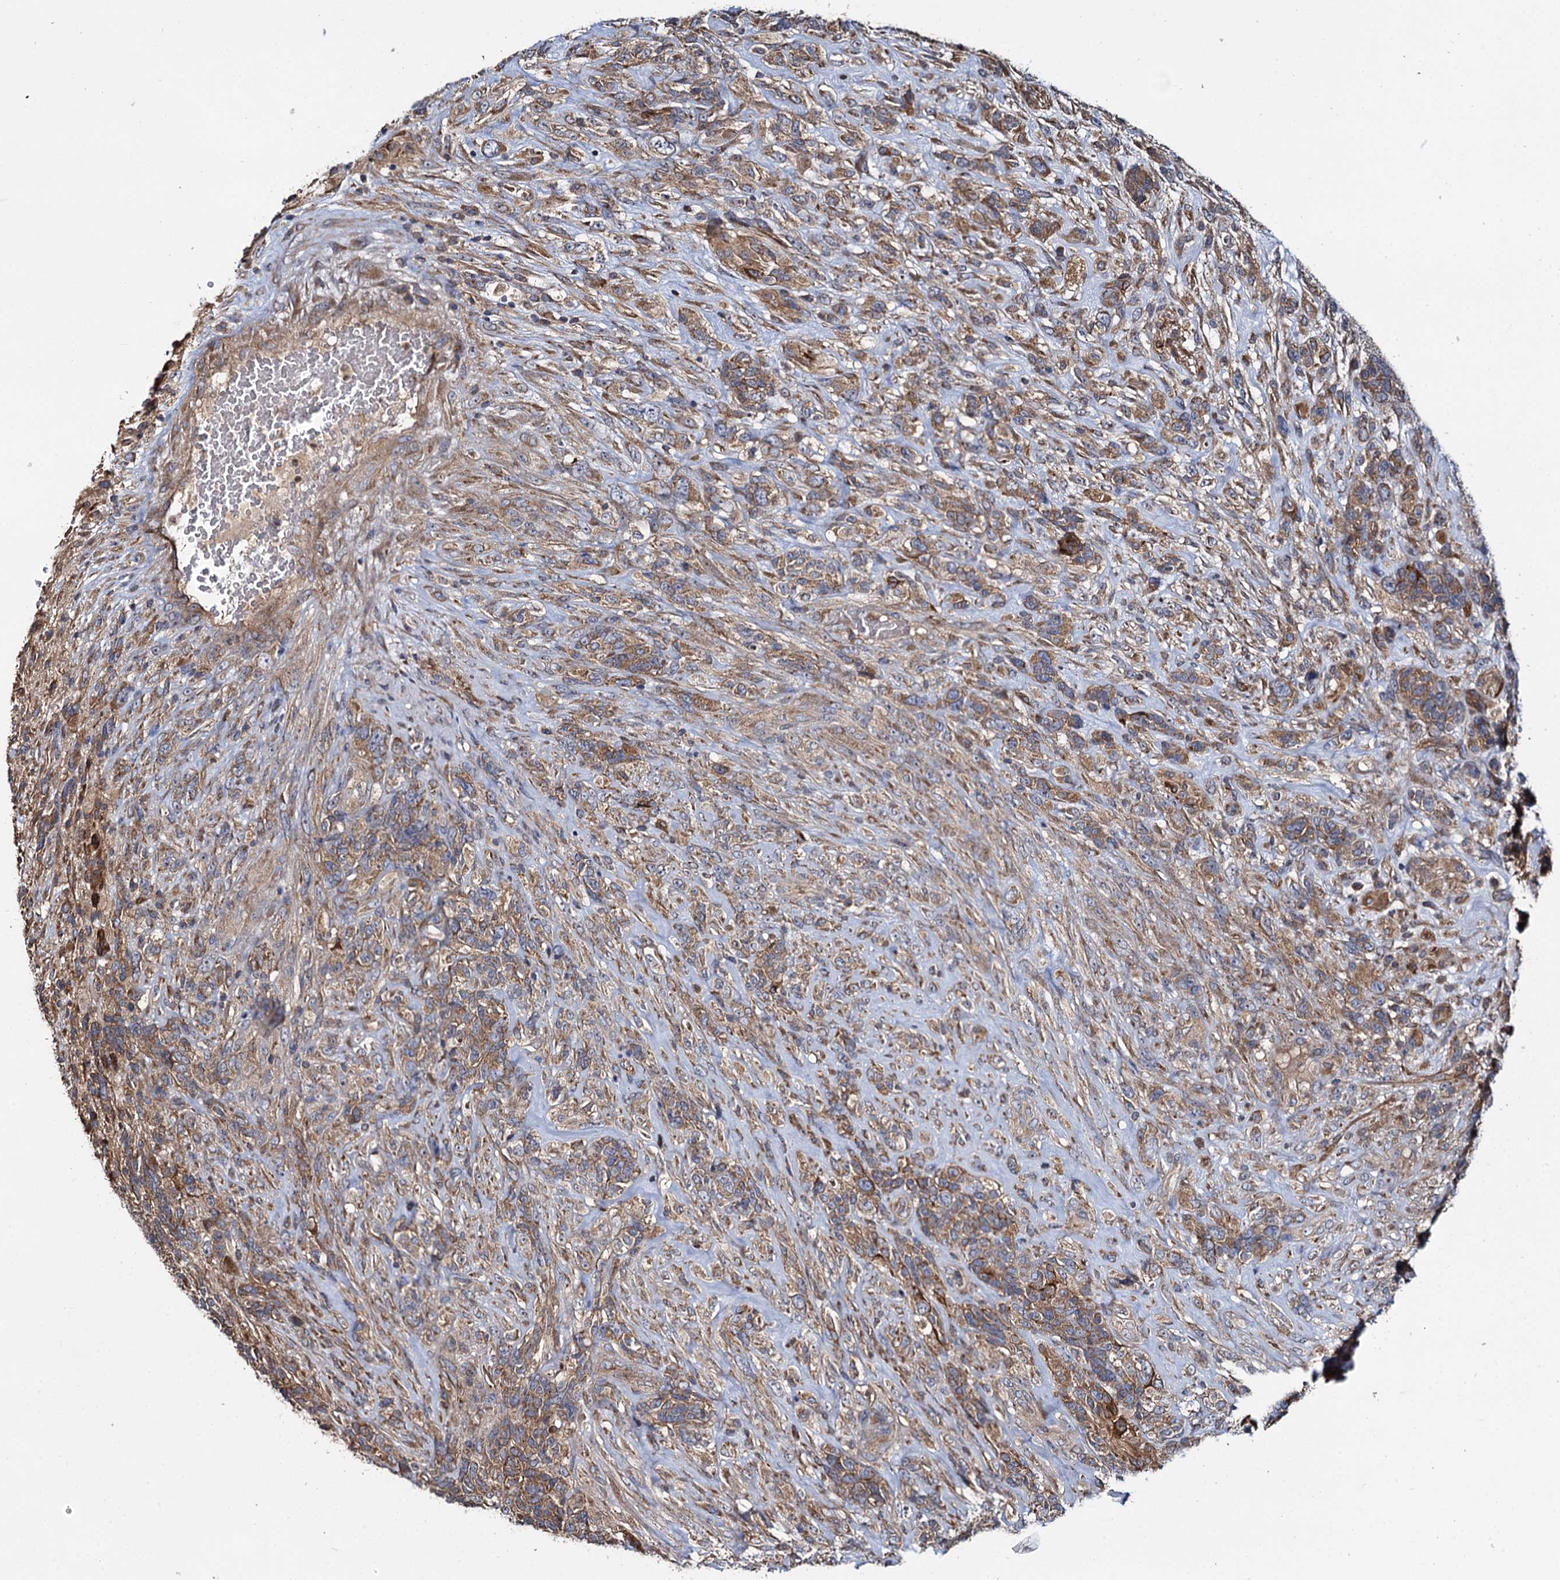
{"staining": {"intensity": "moderate", "quantity": ">75%", "location": "cytoplasmic/membranous"}, "tissue": "glioma", "cell_type": "Tumor cells", "image_type": "cancer", "snomed": [{"axis": "morphology", "description": "Glioma, malignant, High grade"}, {"axis": "topography", "description": "Brain"}], "caption": "Brown immunohistochemical staining in high-grade glioma (malignant) reveals moderate cytoplasmic/membranous positivity in about >75% of tumor cells.", "gene": "CEP192", "patient": {"sex": "male", "age": 61}}